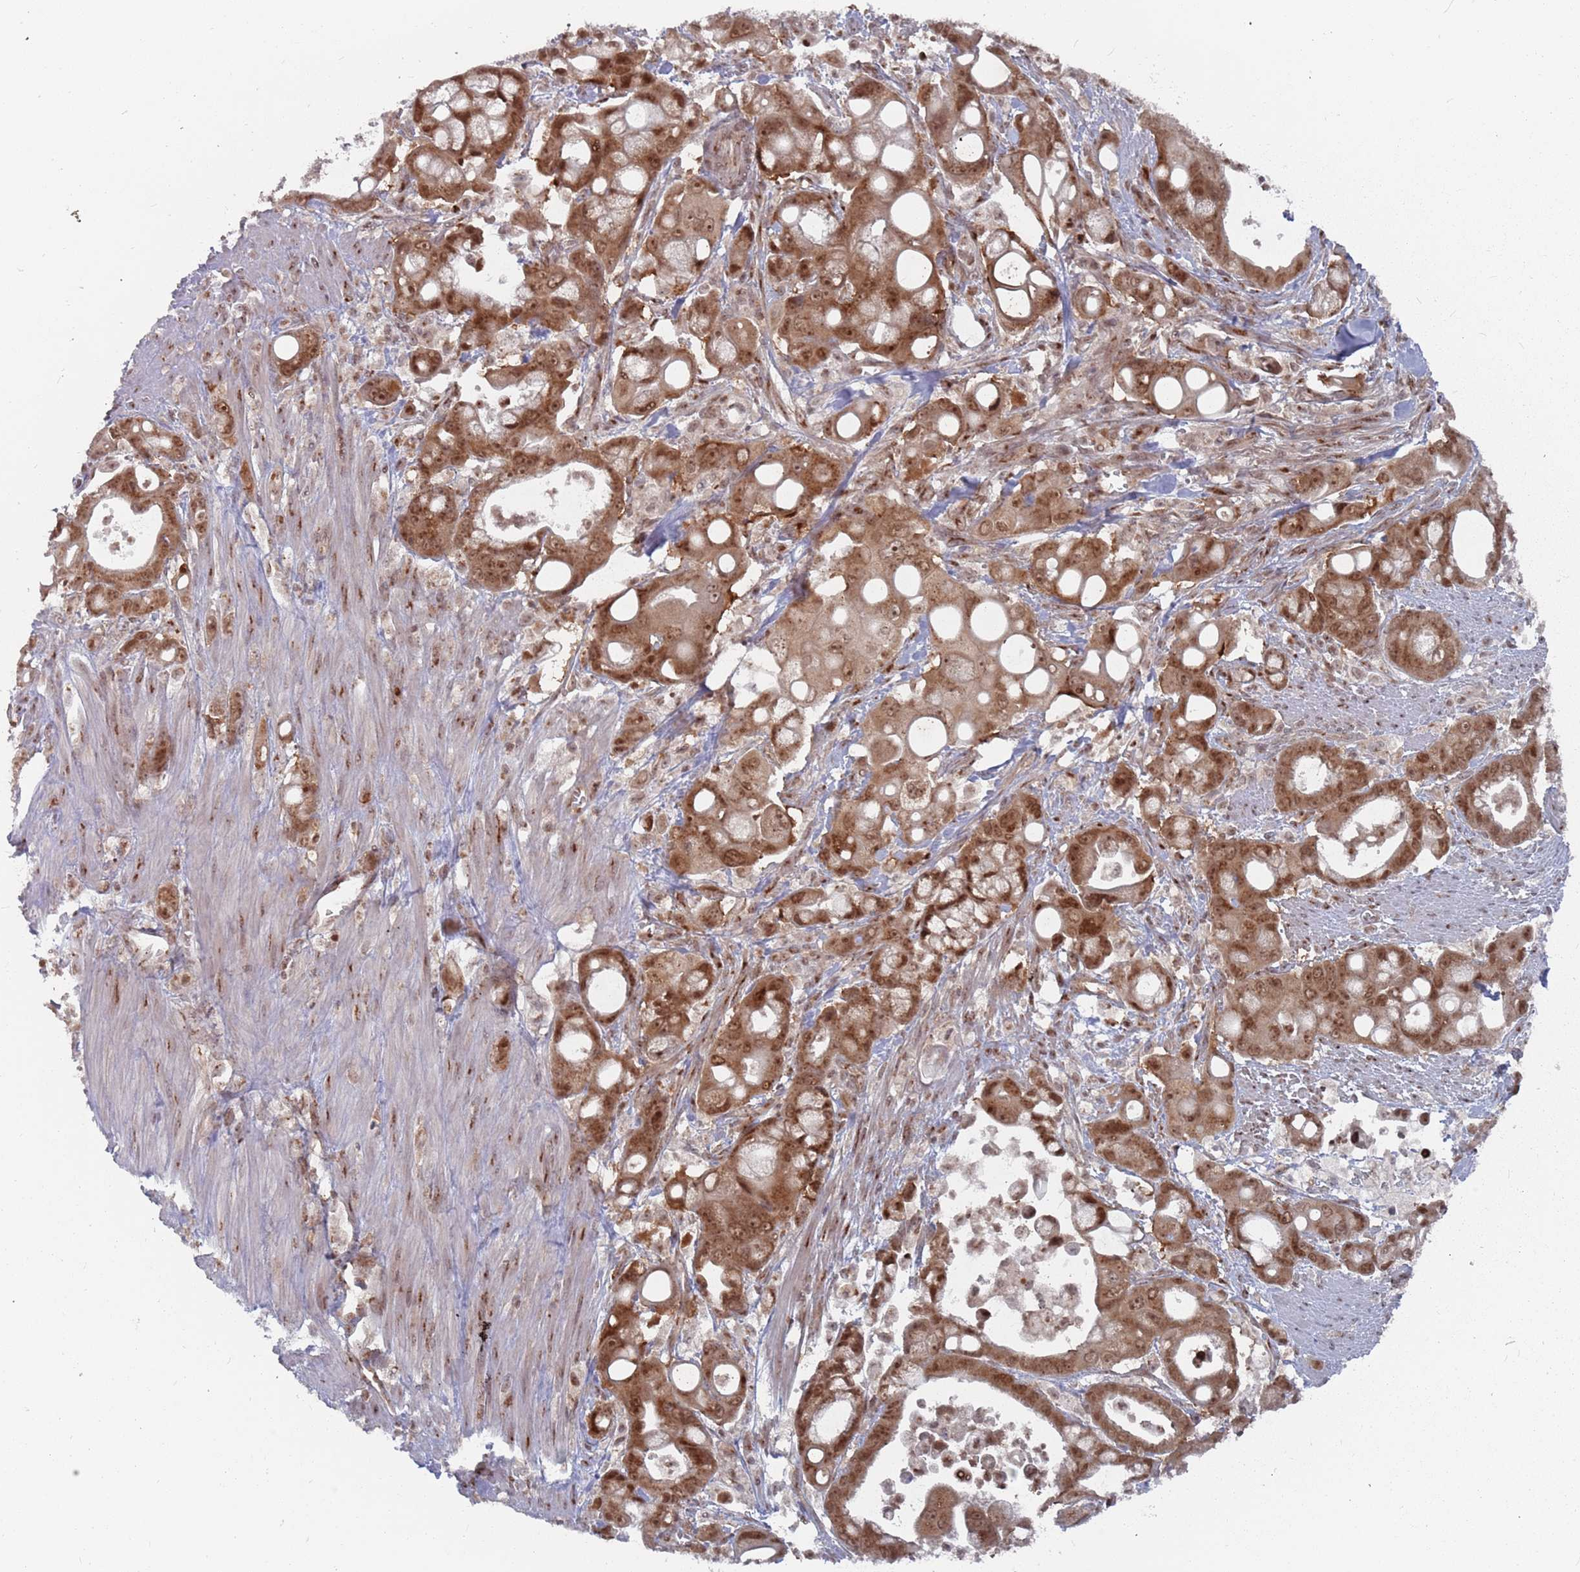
{"staining": {"intensity": "strong", "quantity": ">75%", "location": "cytoplasmic/membranous,nuclear"}, "tissue": "pancreatic cancer", "cell_type": "Tumor cells", "image_type": "cancer", "snomed": [{"axis": "morphology", "description": "Adenocarcinoma, NOS"}, {"axis": "topography", "description": "Pancreas"}], "caption": "IHC micrograph of neoplastic tissue: adenocarcinoma (pancreatic) stained using immunohistochemistry (IHC) reveals high levels of strong protein expression localized specifically in the cytoplasmic/membranous and nuclear of tumor cells, appearing as a cytoplasmic/membranous and nuclear brown color.", "gene": "FMO4", "patient": {"sex": "male", "age": 68}}